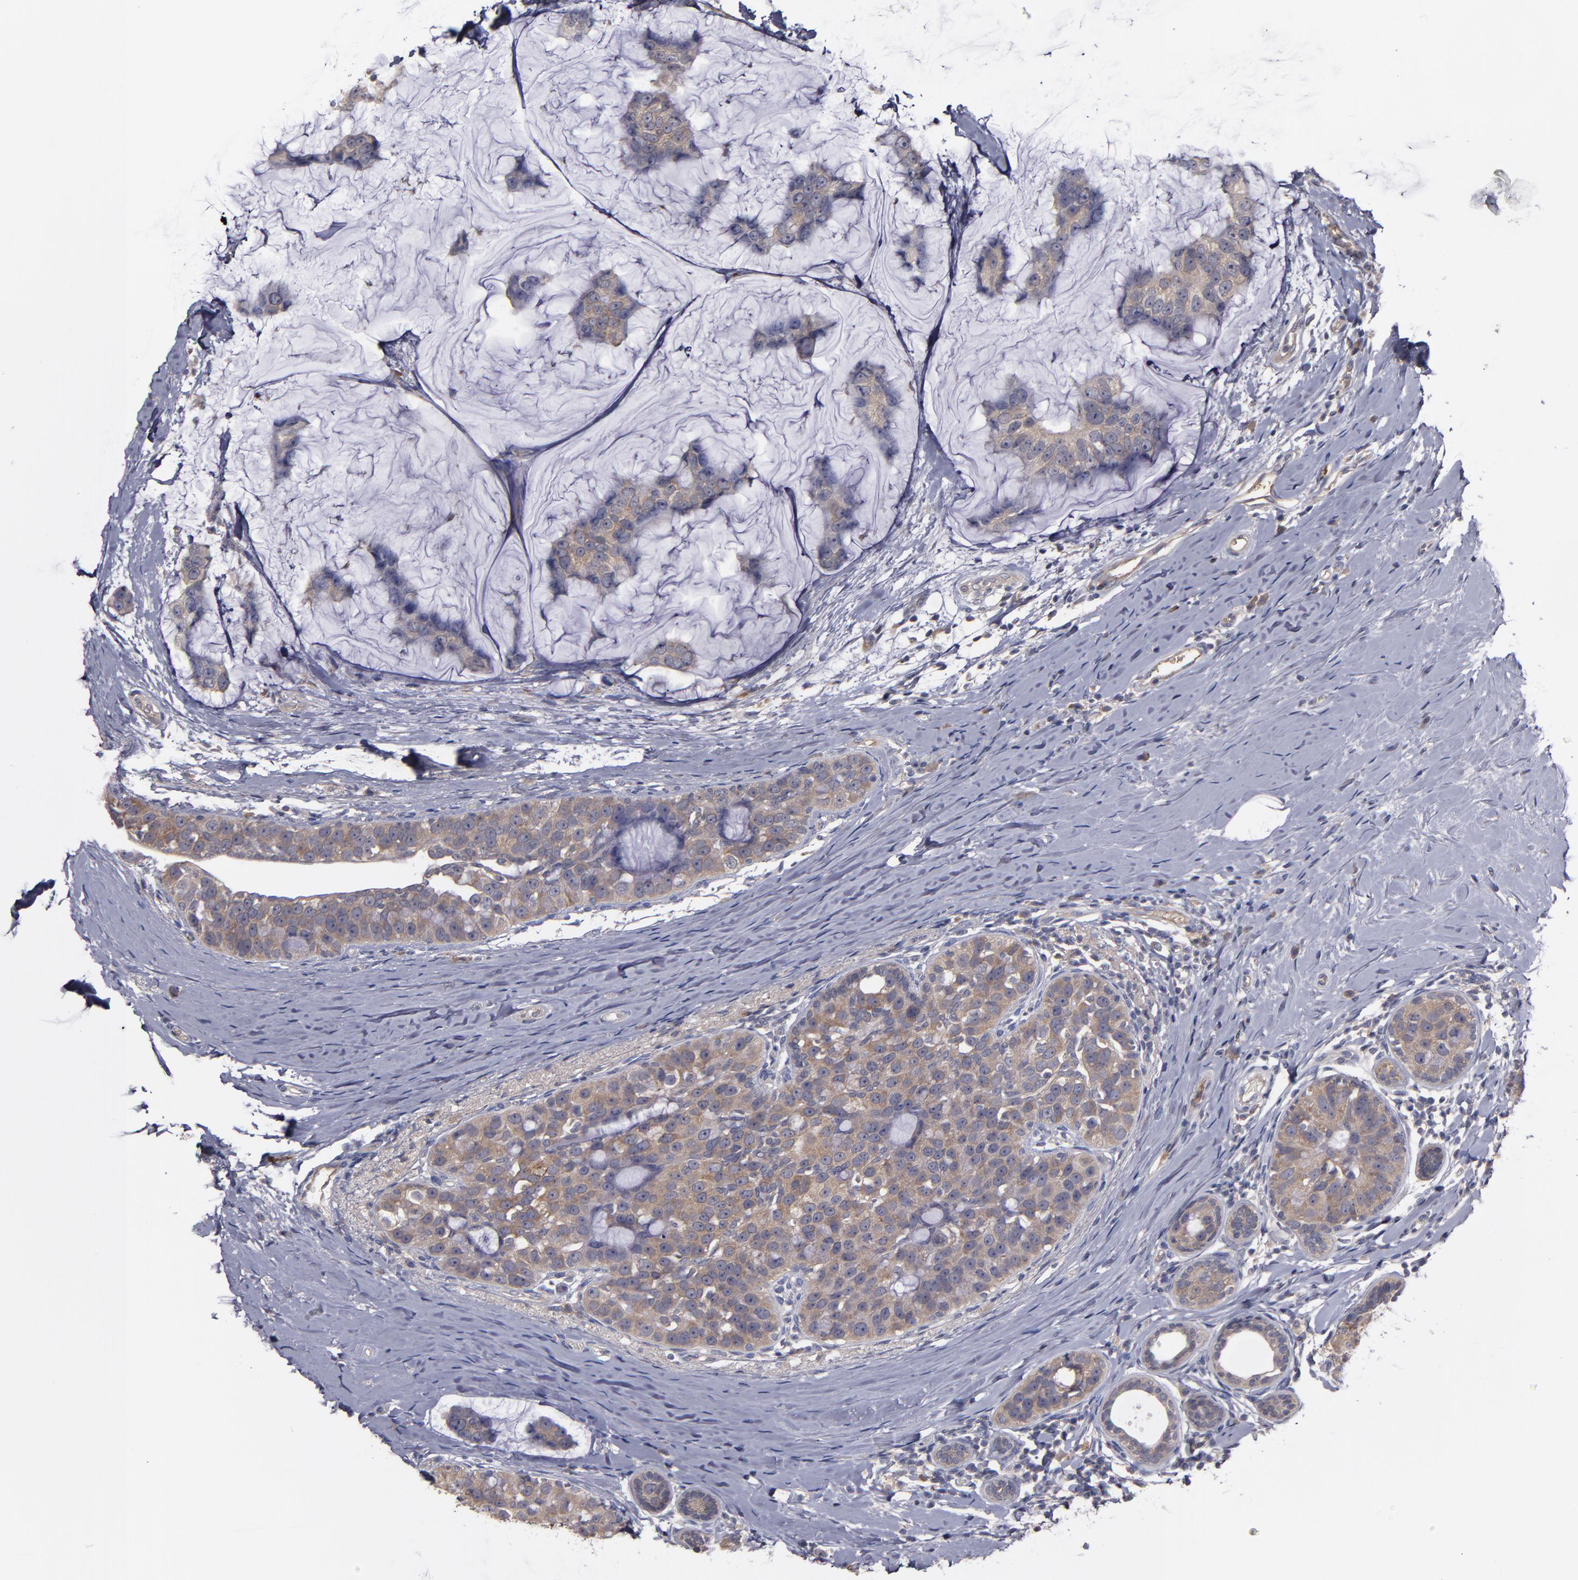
{"staining": {"intensity": "weak", "quantity": ">75%", "location": "cytoplasmic/membranous"}, "tissue": "breast cancer", "cell_type": "Tumor cells", "image_type": "cancer", "snomed": [{"axis": "morphology", "description": "Normal tissue, NOS"}, {"axis": "morphology", "description": "Duct carcinoma"}, {"axis": "topography", "description": "Breast"}], "caption": "Protein expression analysis of human breast cancer (intraductal carcinoma) reveals weak cytoplasmic/membranous positivity in about >75% of tumor cells.", "gene": "MMP11", "patient": {"sex": "female", "age": 50}}